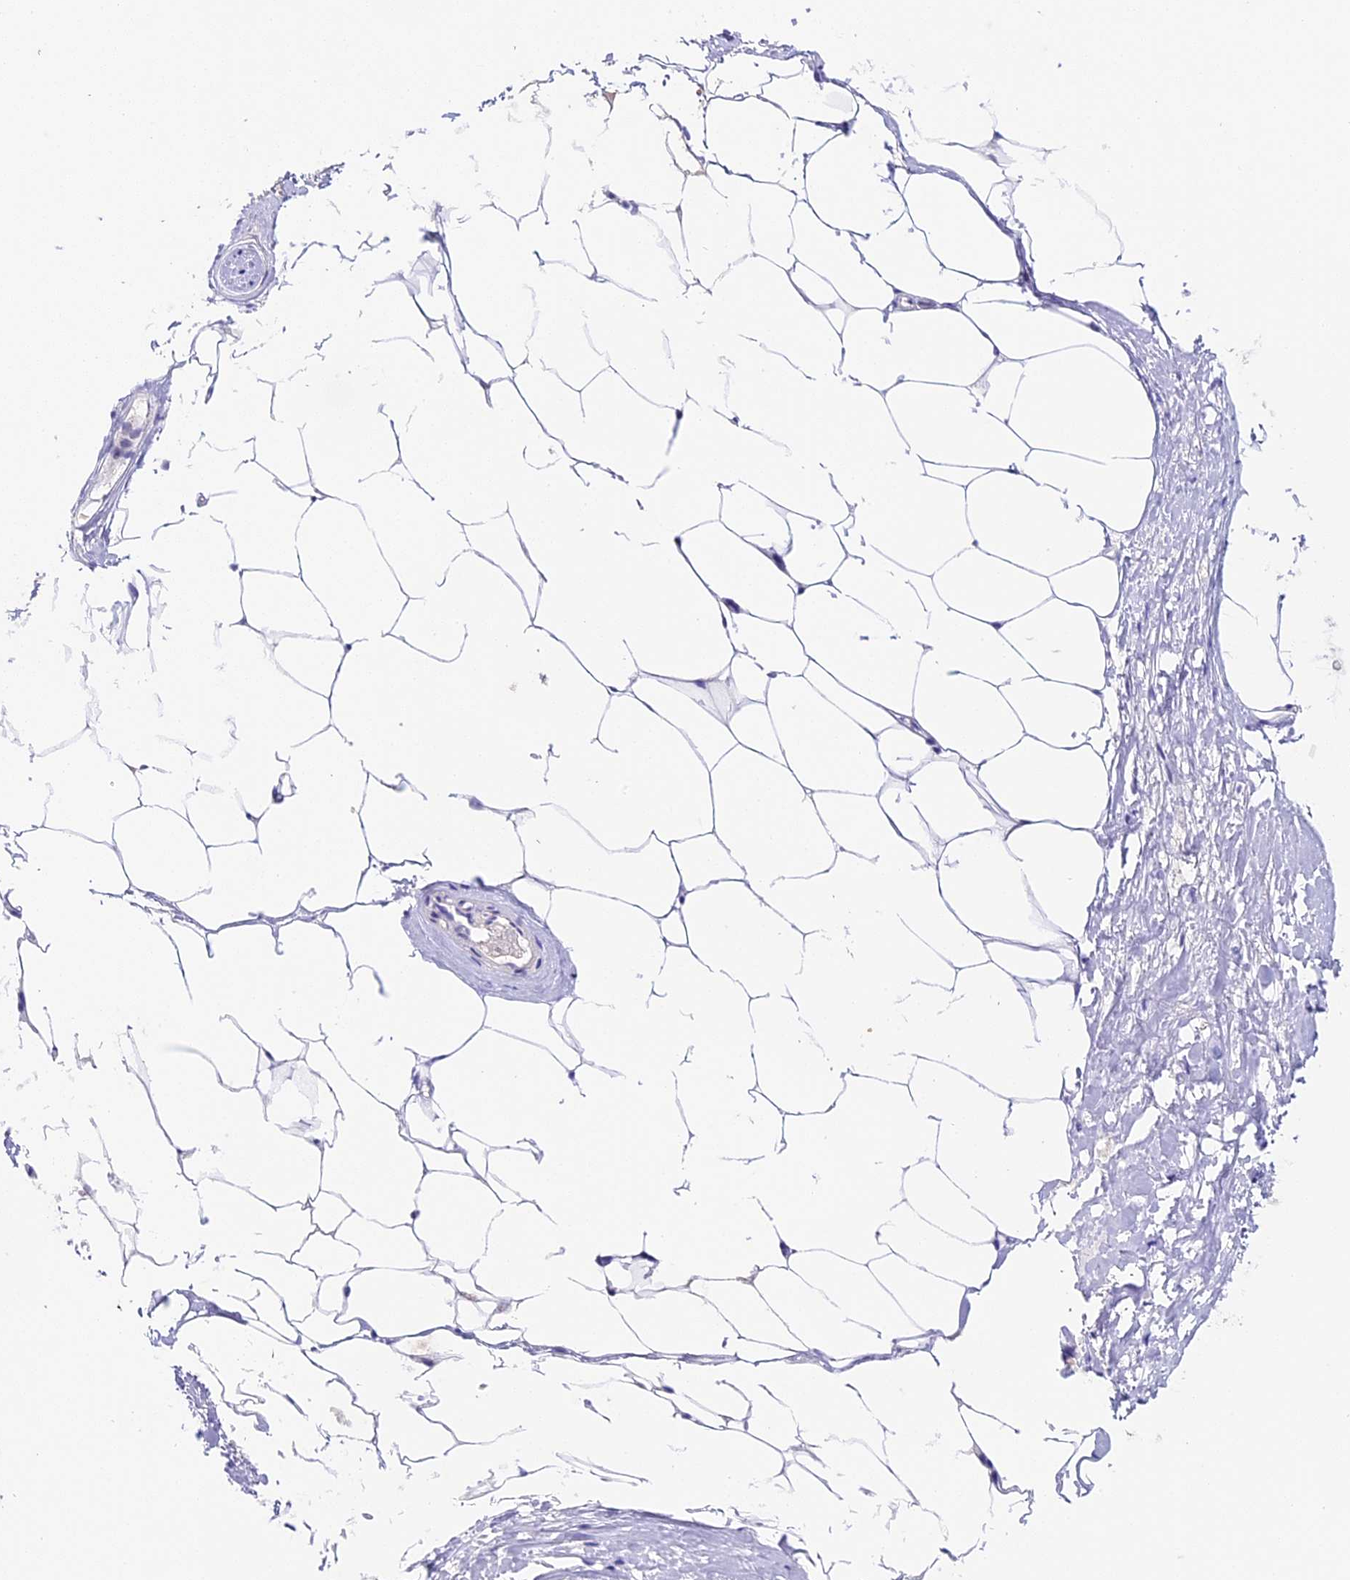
{"staining": {"intensity": "negative", "quantity": "none", "location": "none"}, "tissue": "adipose tissue", "cell_type": "Adipocytes", "image_type": "normal", "snomed": [{"axis": "morphology", "description": "Normal tissue, NOS"}, {"axis": "morphology", "description": "Adenocarcinoma, Low grade"}, {"axis": "topography", "description": "Prostate"}, {"axis": "topography", "description": "Peripheral nerve tissue"}], "caption": "Immunohistochemistry of normal adipose tissue reveals no expression in adipocytes. (Brightfield microscopy of DAB (3,3'-diaminobenzidine) immunohistochemistry at high magnification).", "gene": "RAD51", "patient": {"sex": "male", "age": 63}}